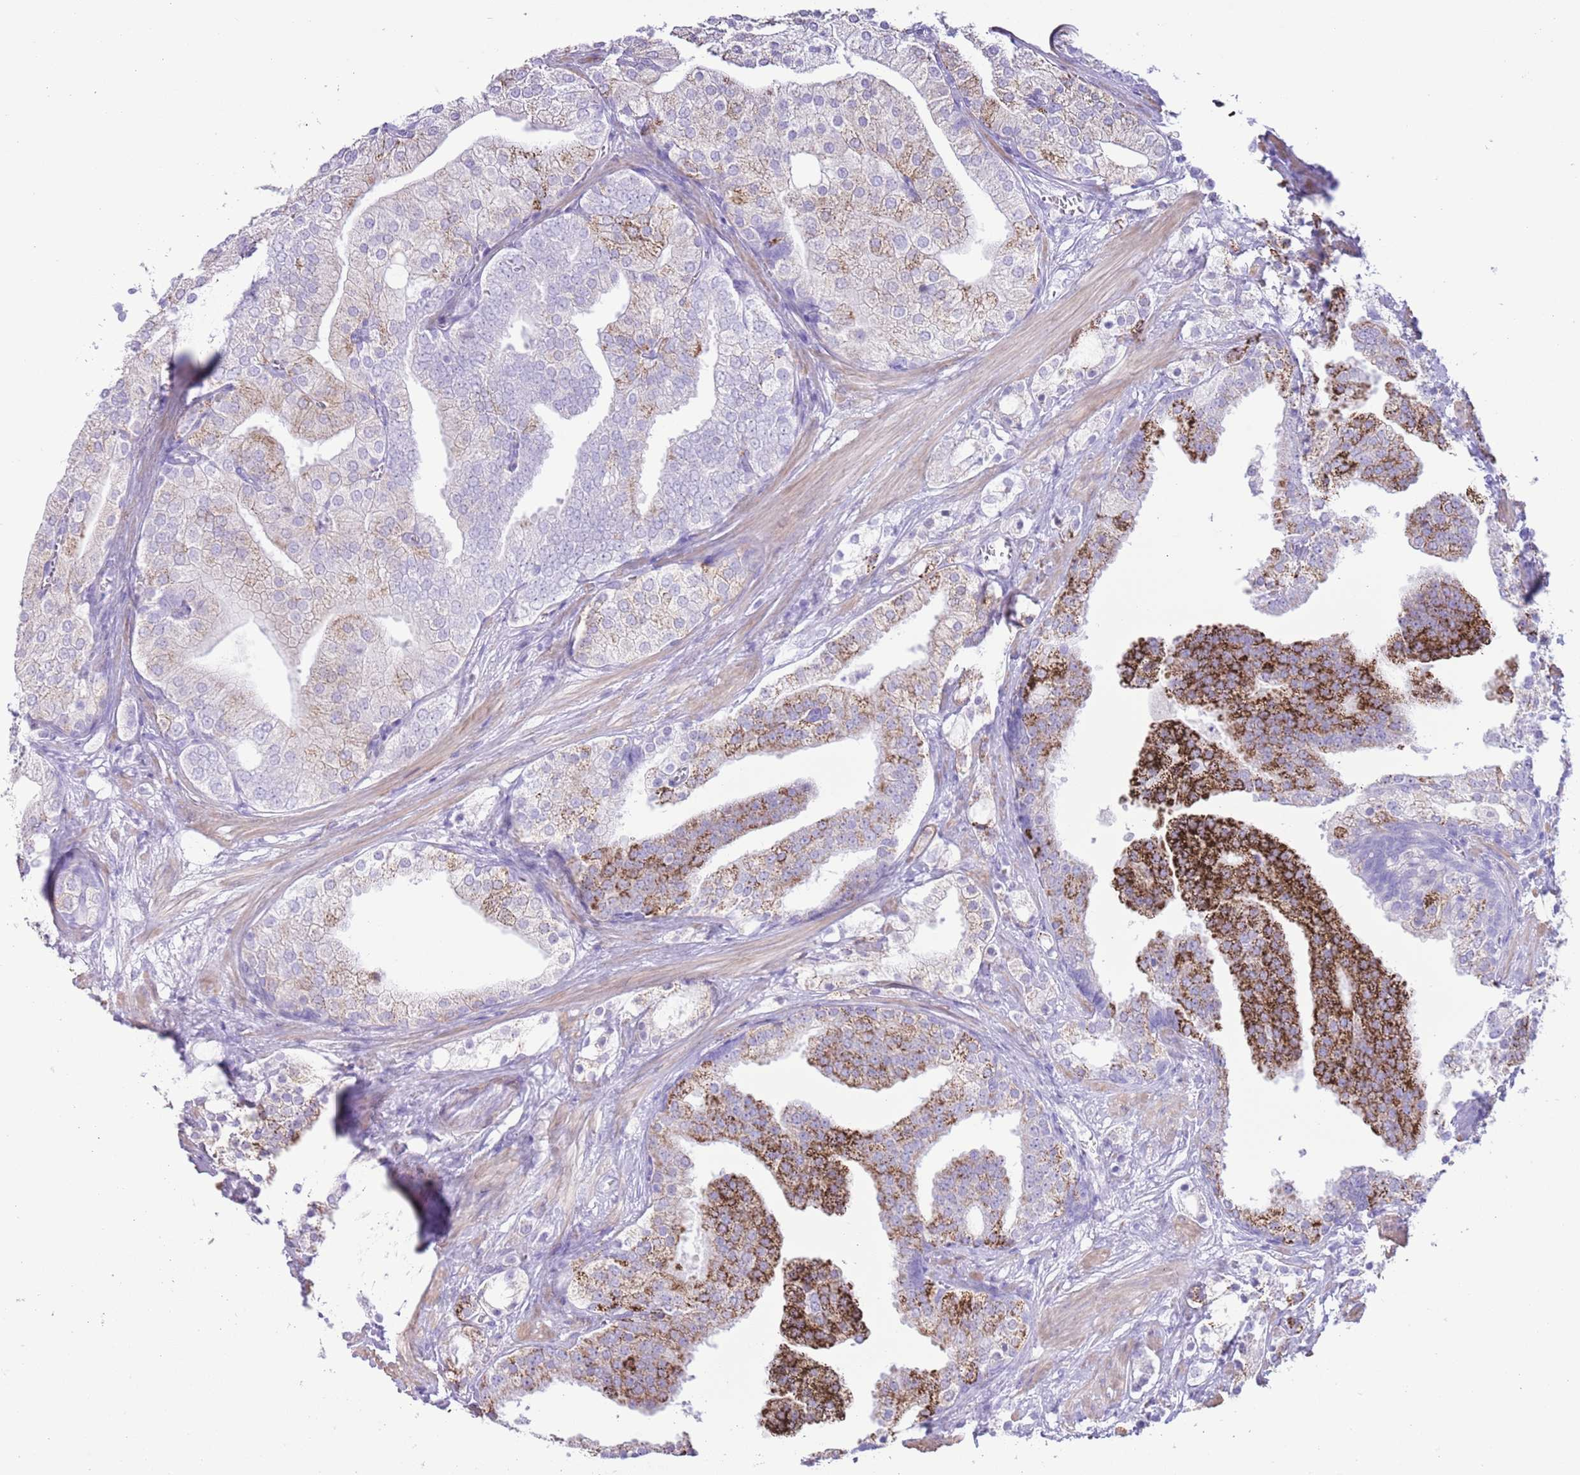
{"staining": {"intensity": "moderate", "quantity": "<25%", "location": "cytoplasmic/membranous"}, "tissue": "prostate cancer", "cell_type": "Tumor cells", "image_type": "cancer", "snomed": [{"axis": "morphology", "description": "Adenocarcinoma, High grade"}, {"axis": "topography", "description": "Prostate"}], "caption": "IHC image of human prostate cancer stained for a protein (brown), which shows low levels of moderate cytoplasmic/membranous staining in approximately <25% of tumor cells.", "gene": "SLC7A14", "patient": {"sex": "male", "age": 50}}